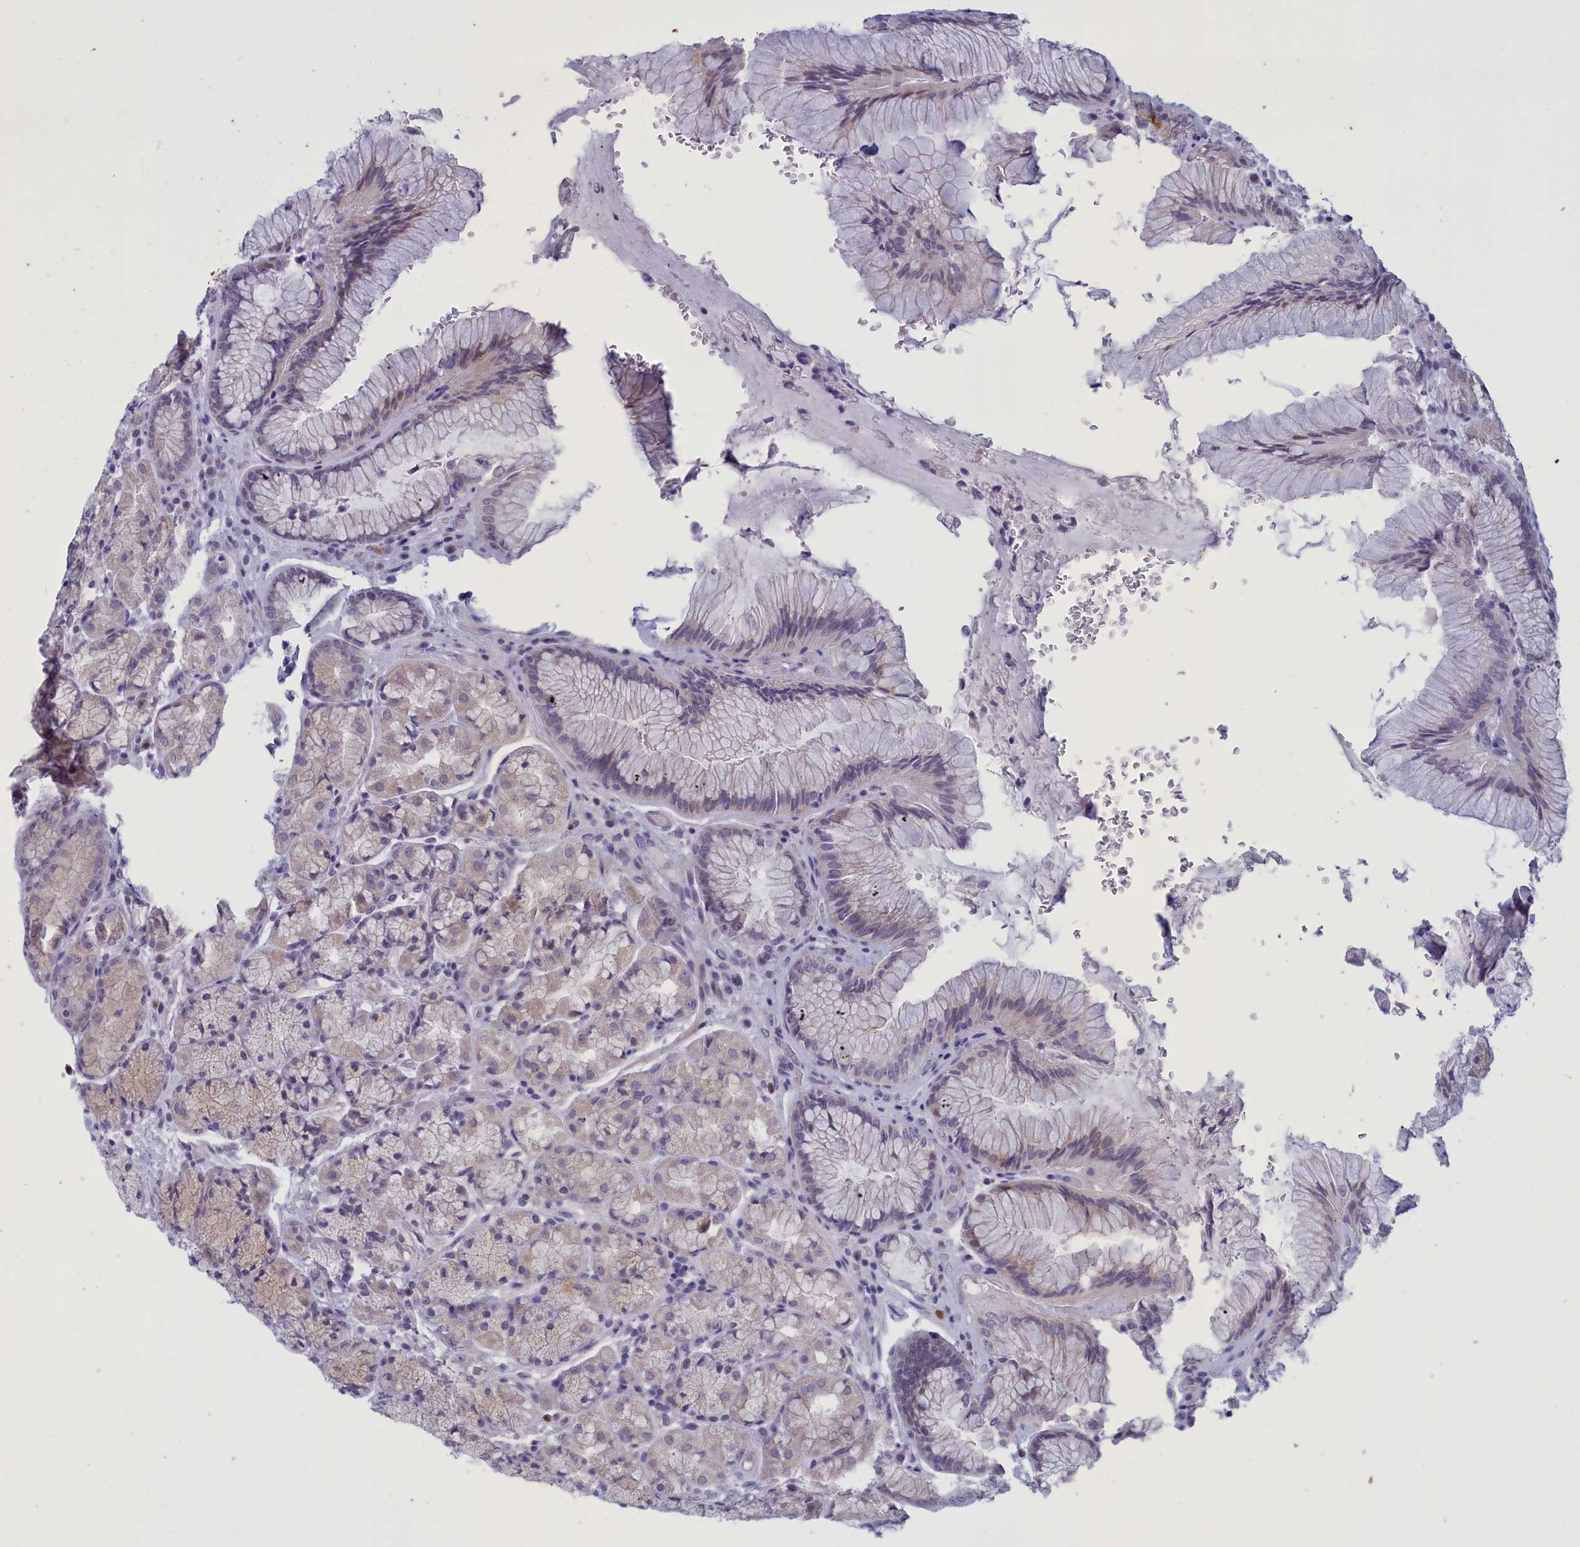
{"staining": {"intensity": "moderate", "quantity": "<25%", "location": "nuclear"}, "tissue": "stomach", "cell_type": "Glandular cells", "image_type": "normal", "snomed": [{"axis": "morphology", "description": "Normal tissue, NOS"}, {"axis": "topography", "description": "Stomach"}], "caption": "Immunohistochemical staining of normal stomach reveals low levels of moderate nuclear expression in about <25% of glandular cells. The staining was performed using DAB (3,3'-diaminobenzidine), with brown indicating positive protein expression. Nuclei are stained blue with hematoxylin.", "gene": "ELOA2", "patient": {"sex": "male", "age": 63}}